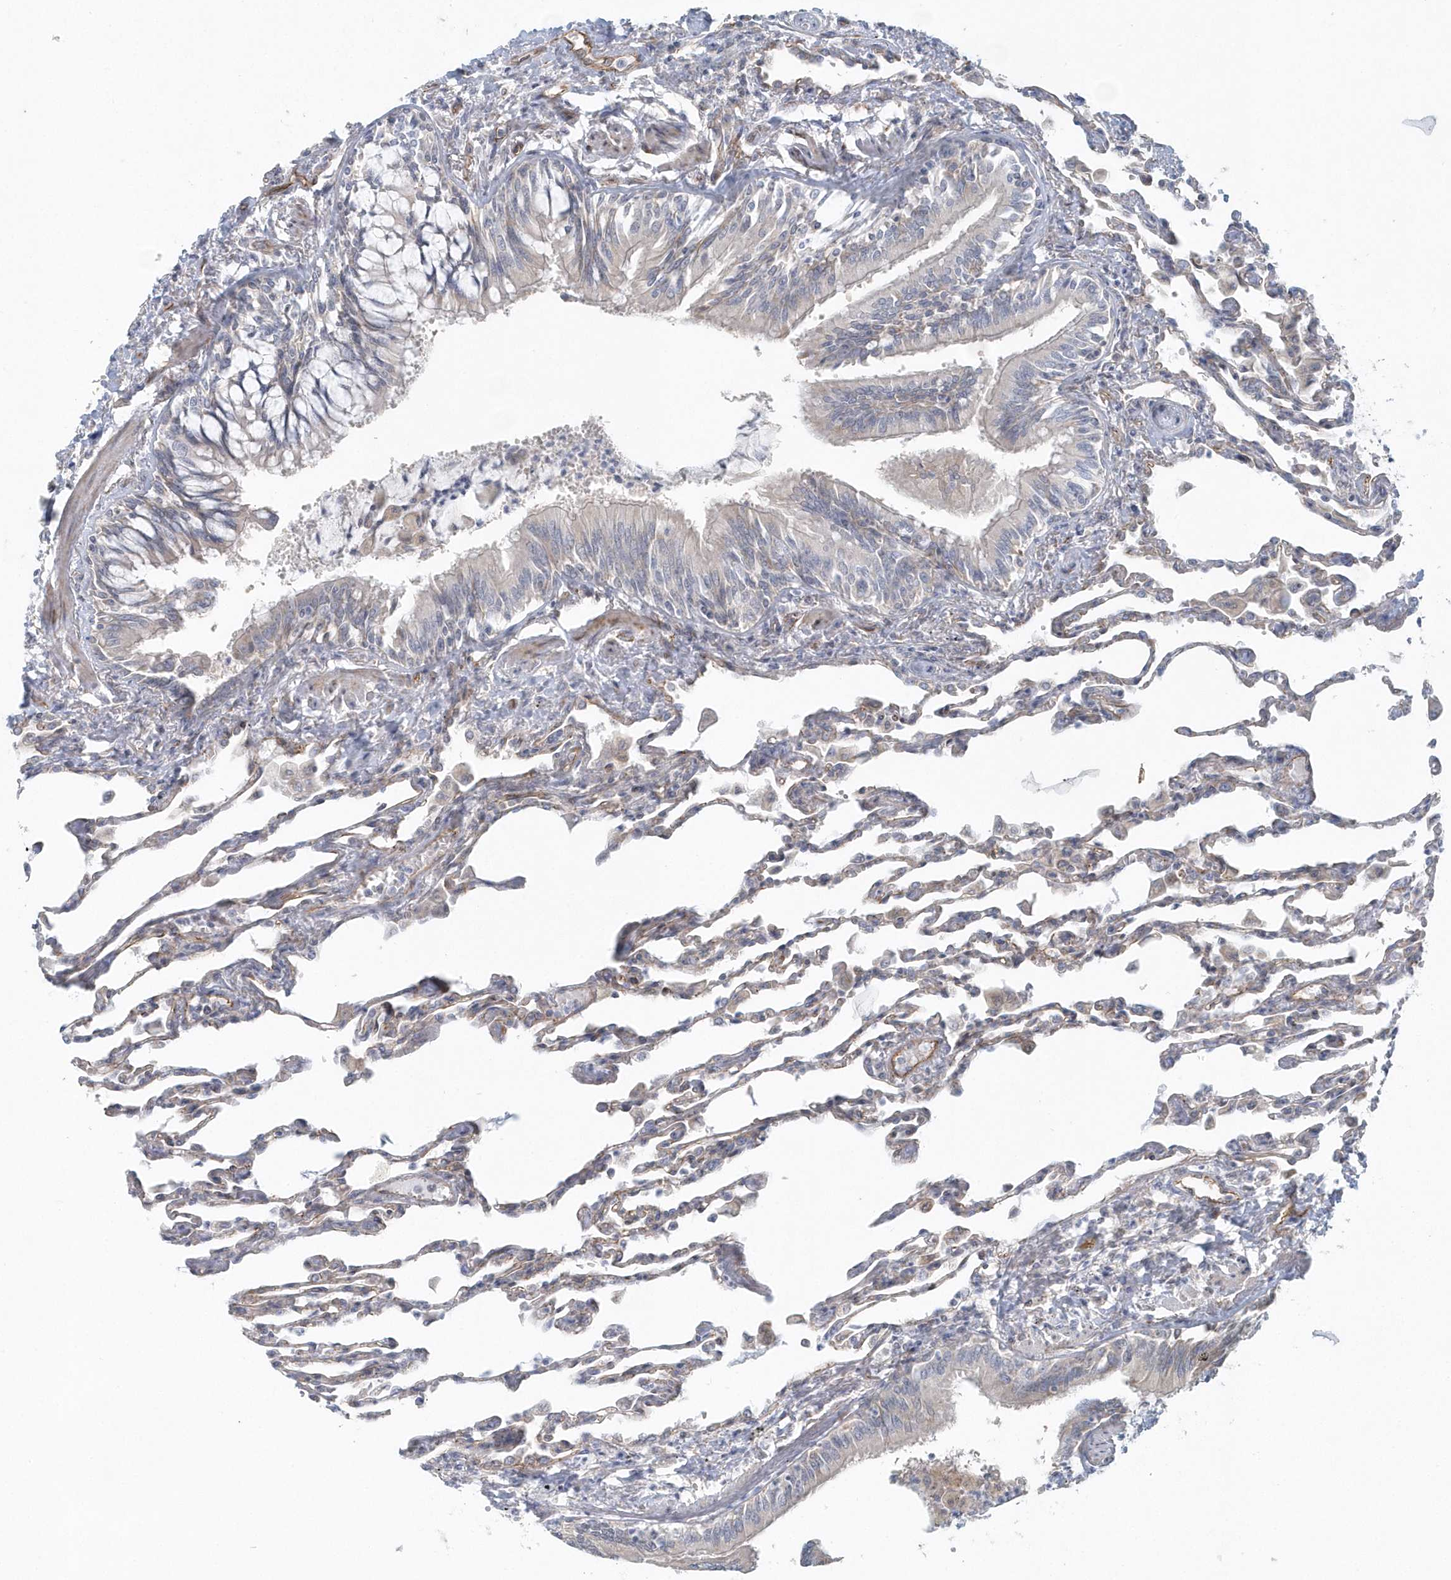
{"staining": {"intensity": "weak", "quantity": "25%-75%", "location": "cytoplasmic/membranous"}, "tissue": "lung", "cell_type": "Alveolar cells", "image_type": "normal", "snomed": [{"axis": "morphology", "description": "Normal tissue, NOS"}, {"axis": "topography", "description": "Bronchus"}, {"axis": "topography", "description": "Lung"}], "caption": "IHC of unremarkable human lung shows low levels of weak cytoplasmic/membranous positivity in approximately 25%-75% of alveolar cells. Nuclei are stained in blue.", "gene": "GPR152", "patient": {"sex": "female", "age": 49}}